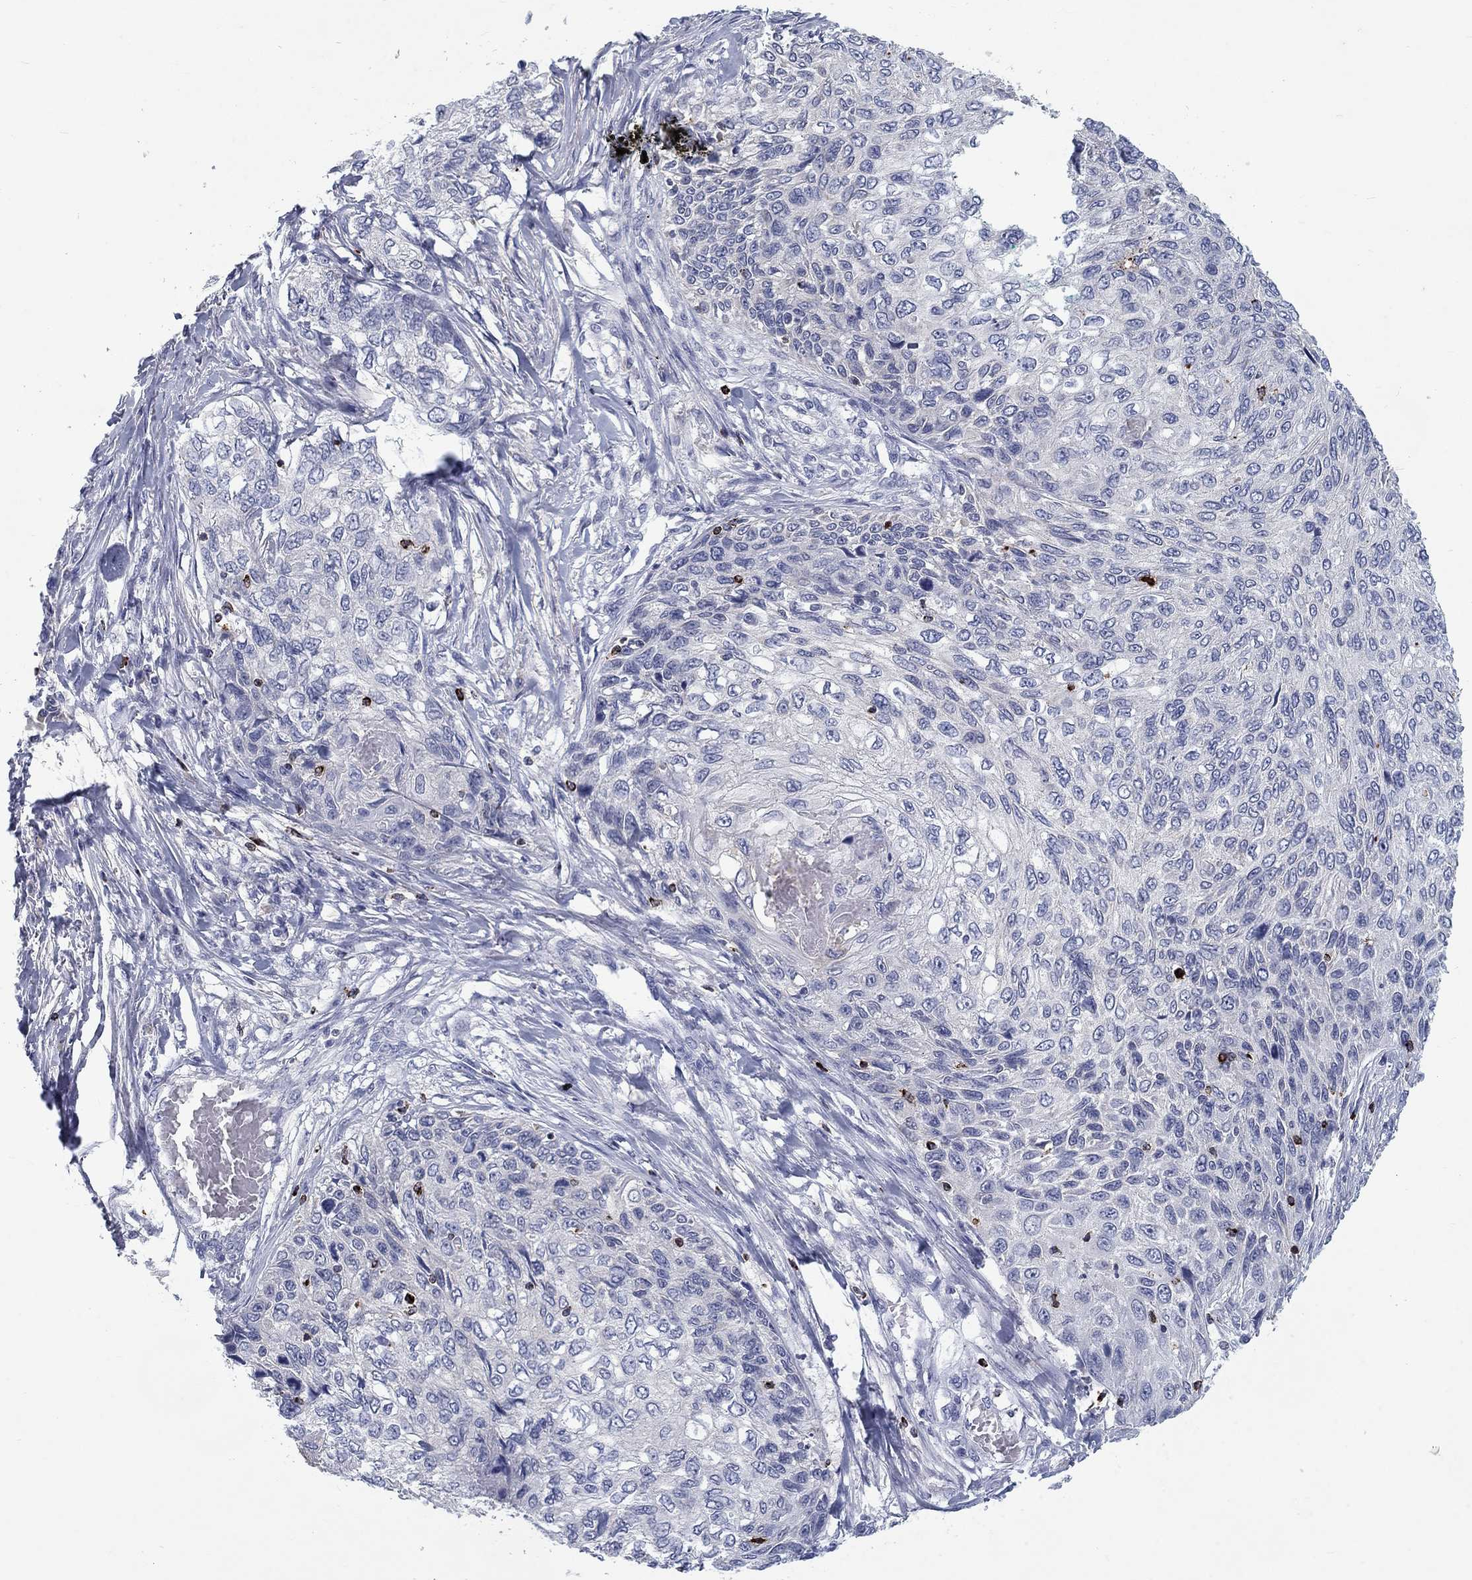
{"staining": {"intensity": "negative", "quantity": "none", "location": "none"}, "tissue": "skin cancer", "cell_type": "Tumor cells", "image_type": "cancer", "snomed": [{"axis": "morphology", "description": "Squamous cell carcinoma, NOS"}, {"axis": "topography", "description": "Skin"}], "caption": "Tumor cells are negative for brown protein staining in skin cancer (squamous cell carcinoma).", "gene": "GZMA", "patient": {"sex": "male", "age": 92}}